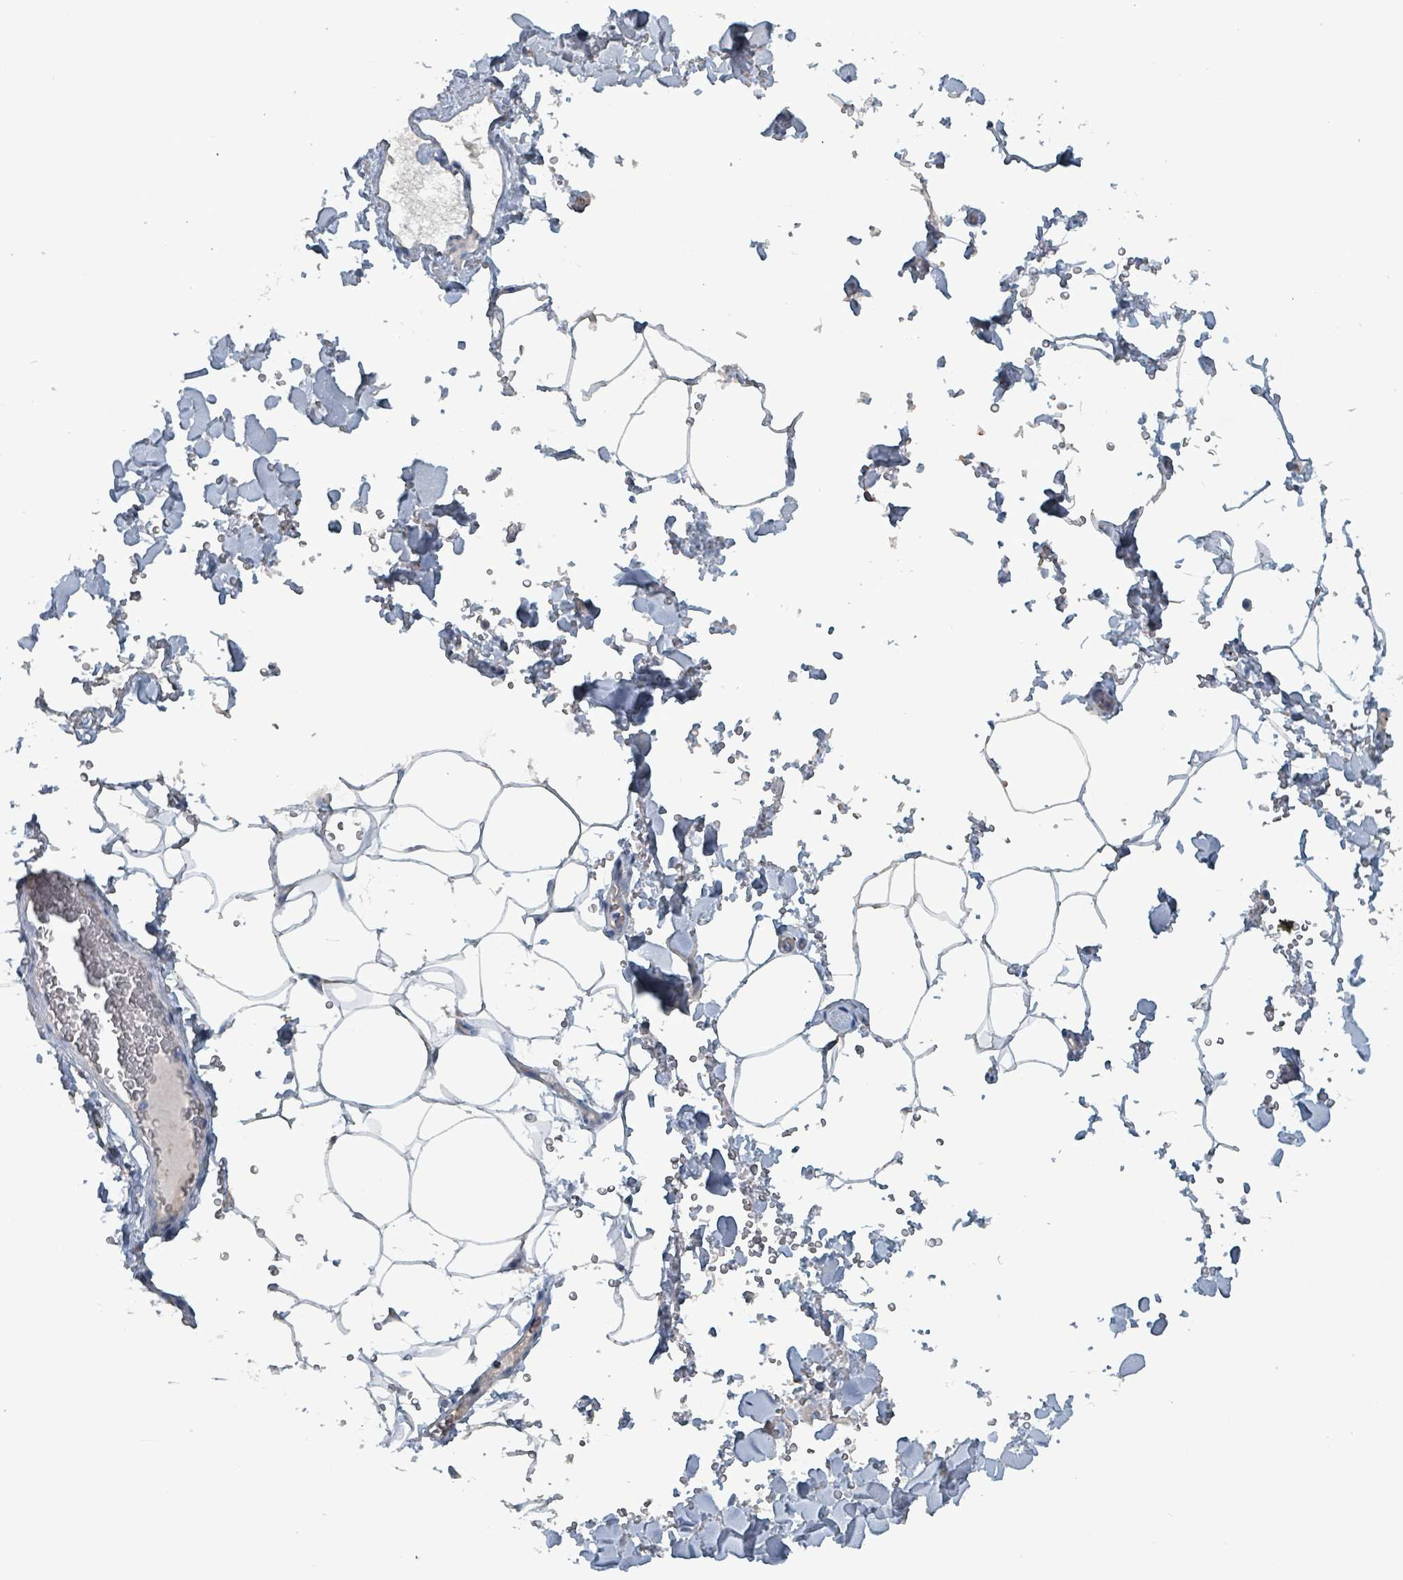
{"staining": {"intensity": "negative", "quantity": "none", "location": "none"}, "tissue": "adipose tissue", "cell_type": "Adipocytes", "image_type": "normal", "snomed": [{"axis": "morphology", "description": "Normal tissue, NOS"}, {"axis": "topography", "description": "Rectum"}, {"axis": "topography", "description": "Peripheral nerve tissue"}], "caption": "IHC photomicrograph of normal adipose tissue stained for a protein (brown), which displays no positivity in adipocytes.", "gene": "TAAR5", "patient": {"sex": "female", "age": 69}}